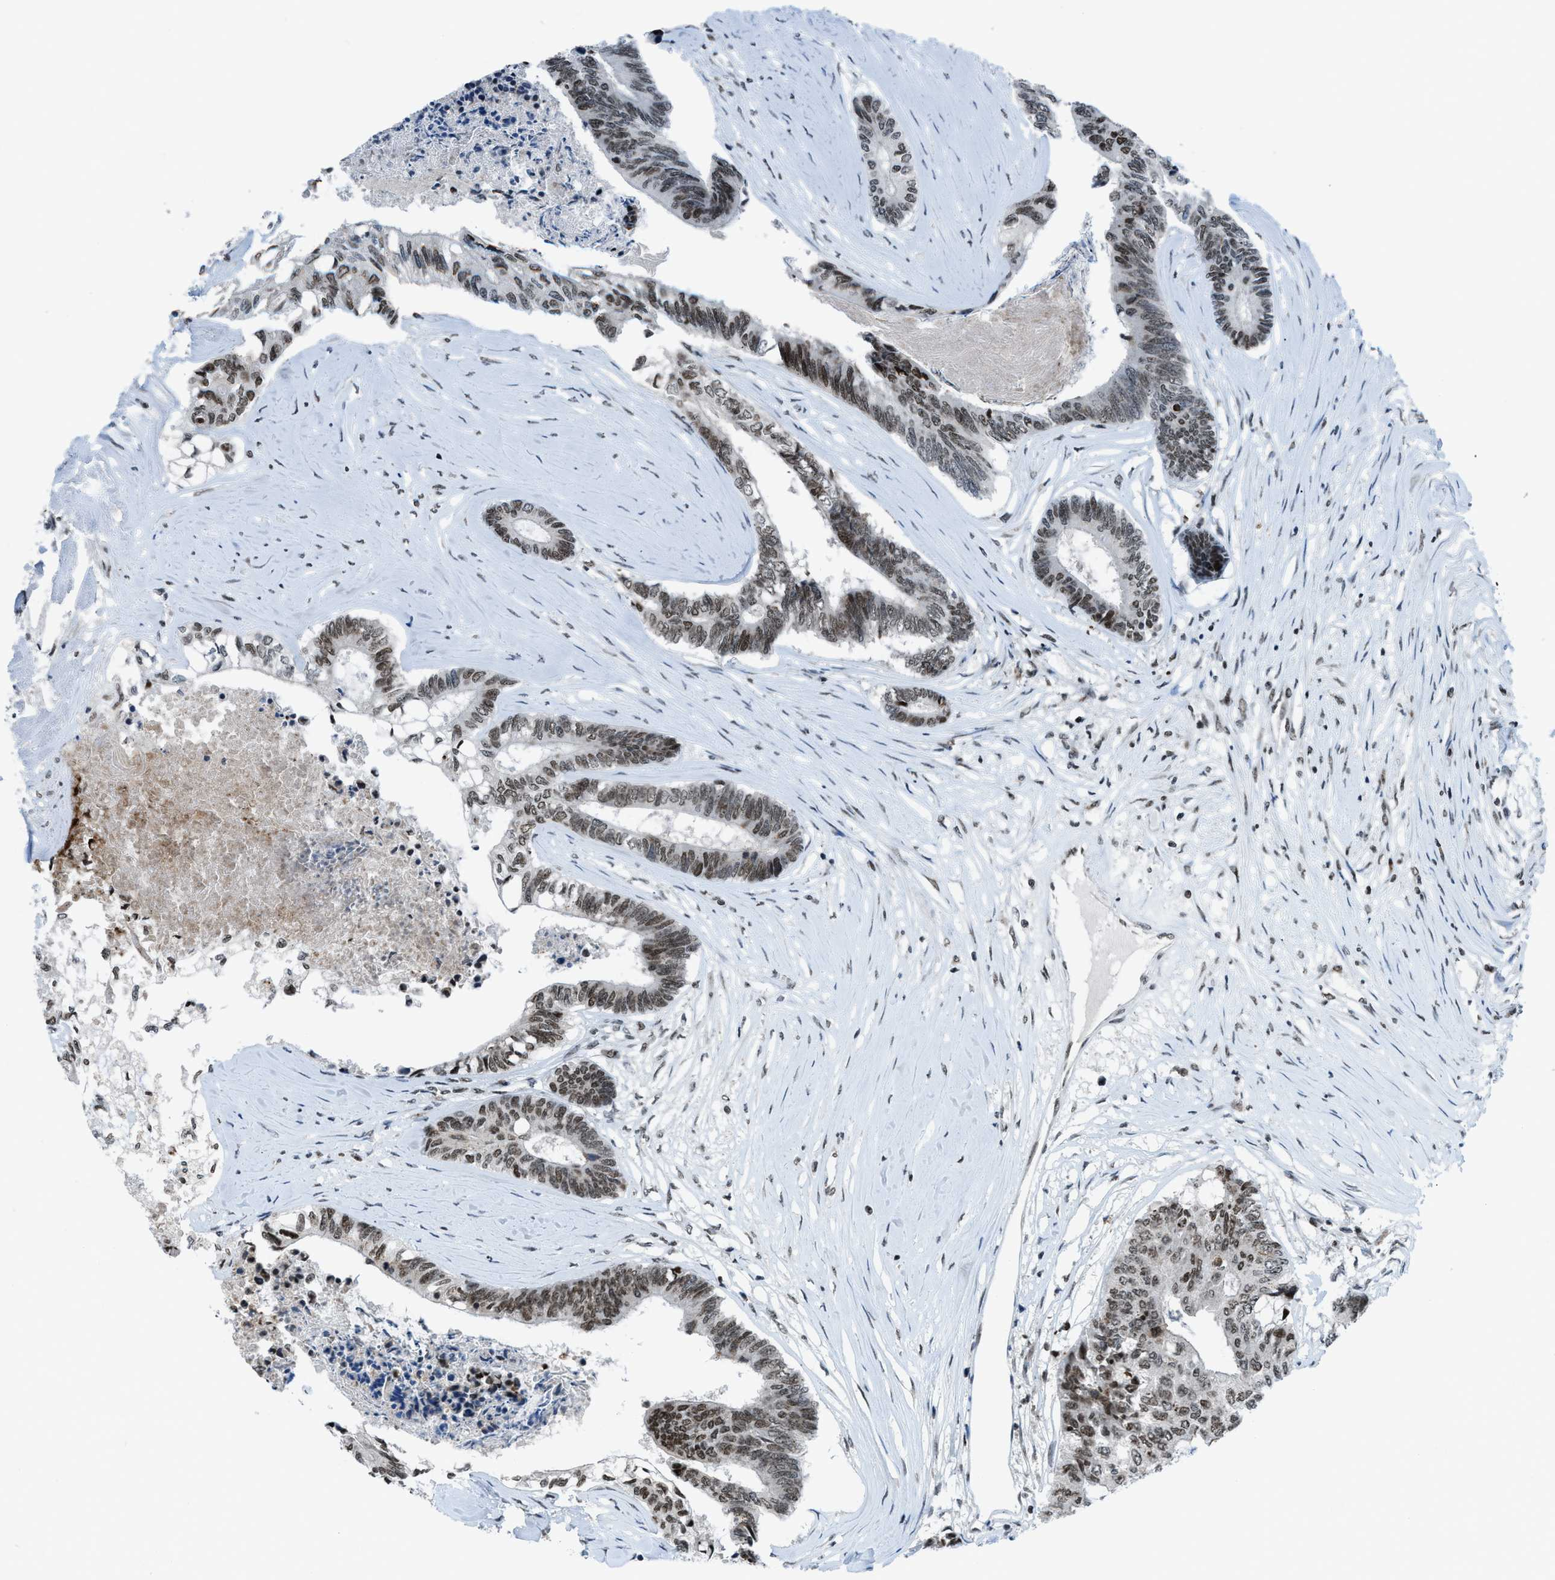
{"staining": {"intensity": "strong", "quantity": ">75%", "location": "nuclear"}, "tissue": "colorectal cancer", "cell_type": "Tumor cells", "image_type": "cancer", "snomed": [{"axis": "morphology", "description": "Adenocarcinoma, NOS"}, {"axis": "topography", "description": "Rectum"}], "caption": "Immunohistochemistry (IHC) staining of colorectal cancer, which reveals high levels of strong nuclear positivity in about >75% of tumor cells indicating strong nuclear protein positivity. The staining was performed using DAB (3,3'-diaminobenzidine) (brown) for protein detection and nuclei were counterstained in hematoxylin (blue).", "gene": "RAD51B", "patient": {"sex": "male", "age": 63}}